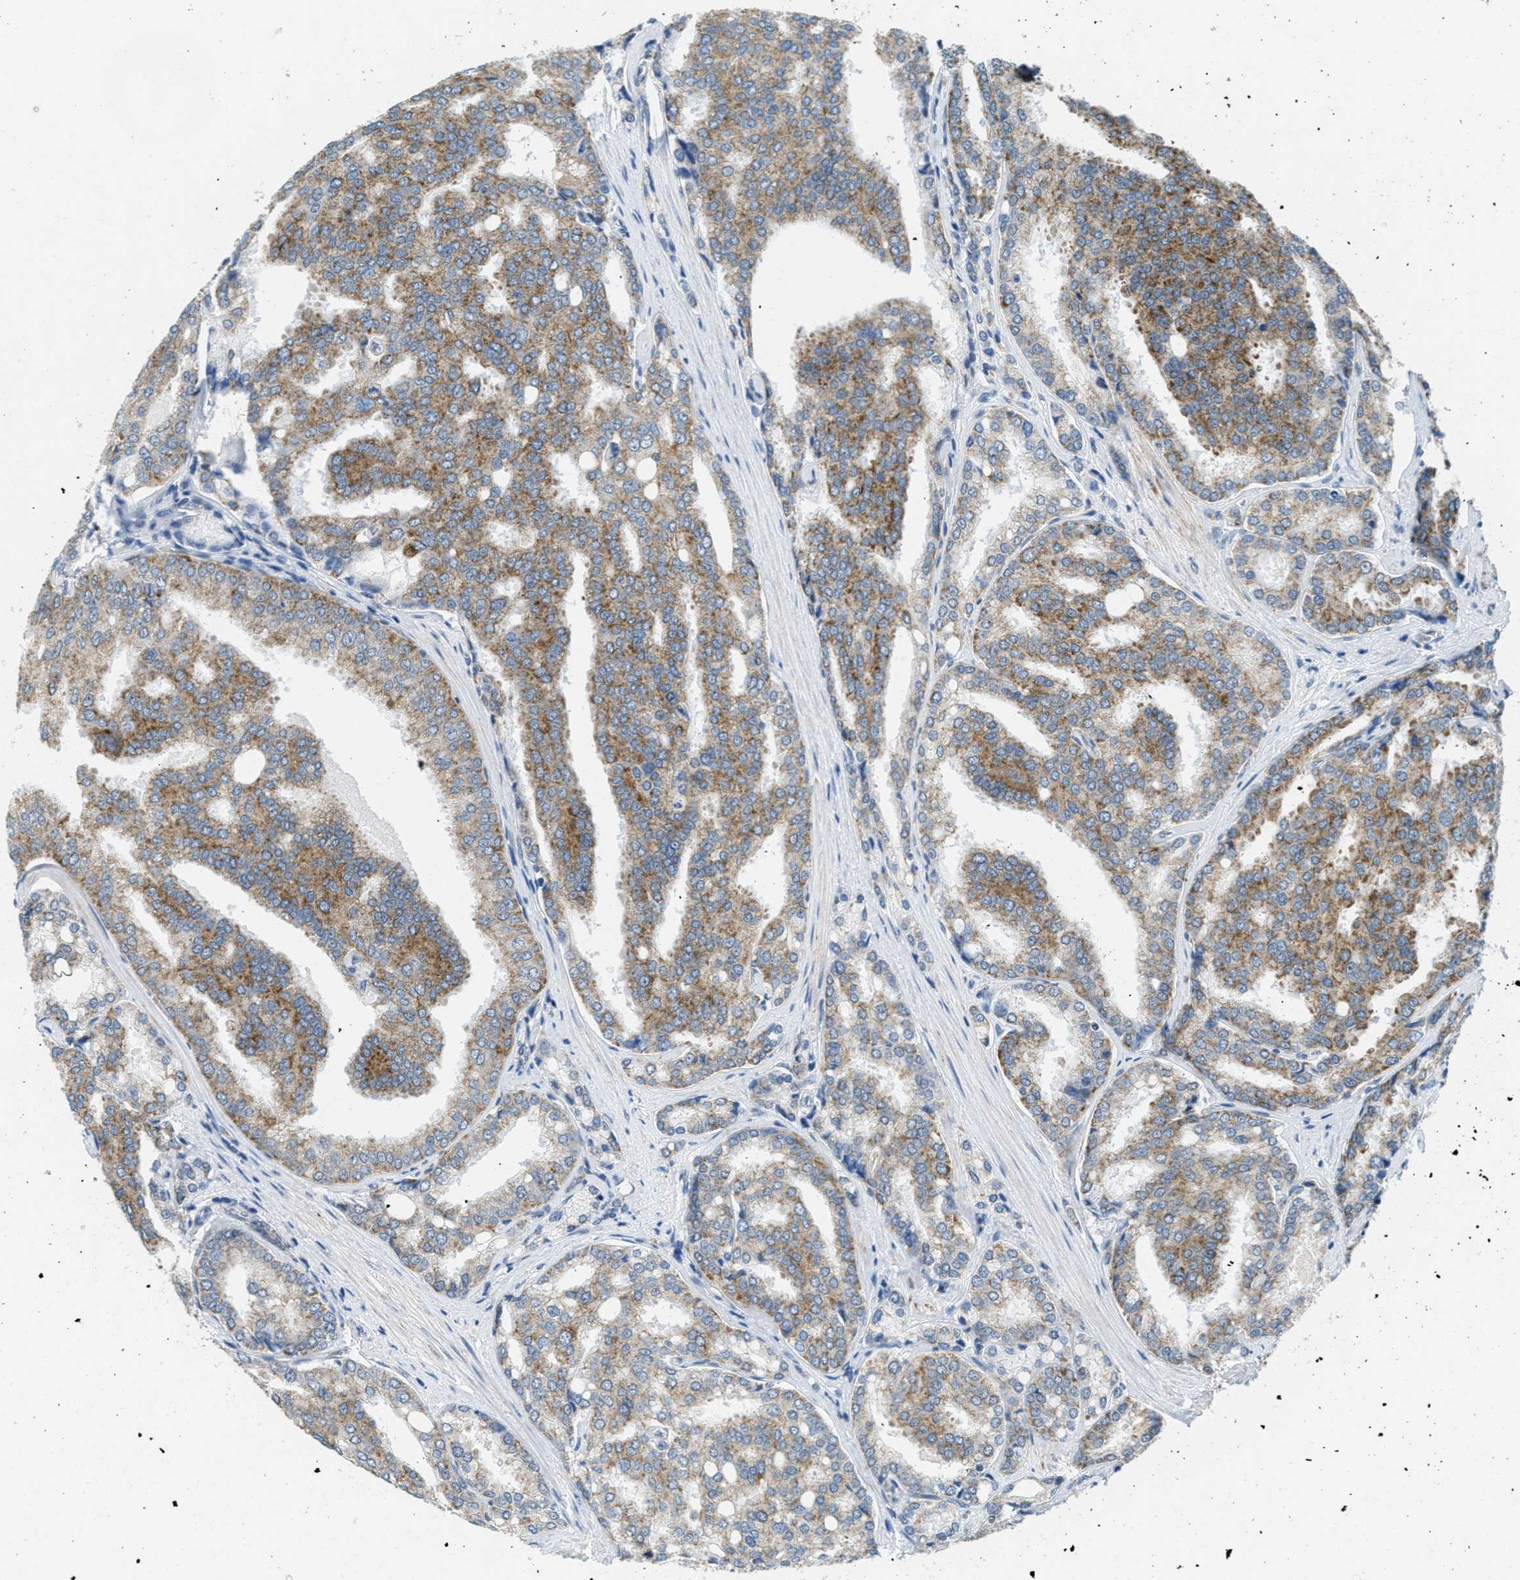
{"staining": {"intensity": "moderate", "quantity": ">75%", "location": "cytoplasmic/membranous"}, "tissue": "prostate cancer", "cell_type": "Tumor cells", "image_type": "cancer", "snomed": [{"axis": "morphology", "description": "Adenocarcinoma, High grade"}, {"axis": "topography", "description": "Prostate"}], "caption": "Human adenocarcinoma (high-grade) (prostate) stained with a brown dye reveals moderate cytoplasmic/membranous positive expression in about >75% of tumor cells.", "gene": "TOMM70", "patient": {"sex": "male", "age": 50}}